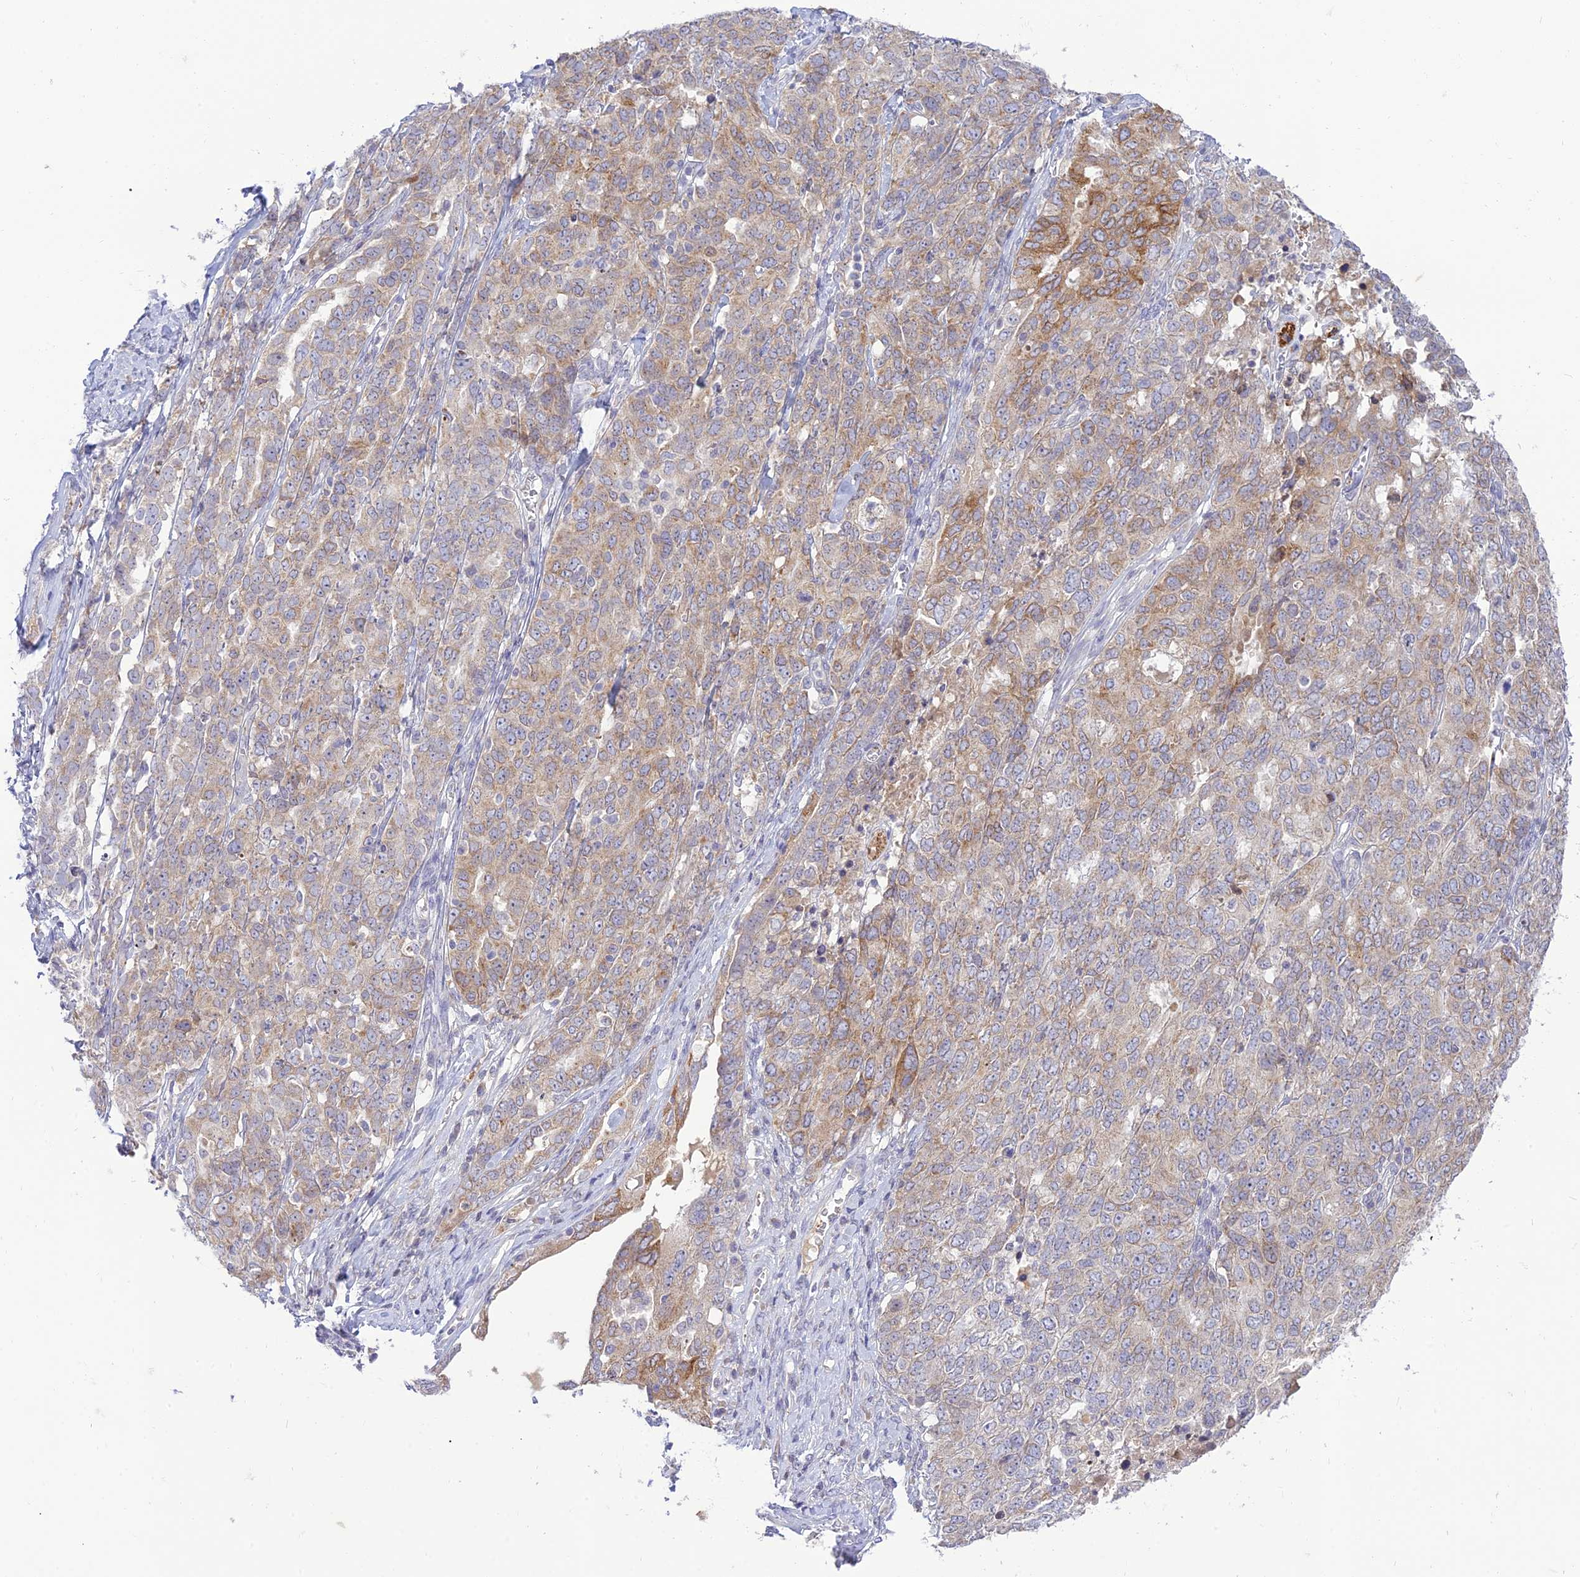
{"staining": {"intensity": "moderate", "quantity": "<25%", "location": "cytoplasmic/membranous"}, "tissue": "ovarian cancer", "cell_type": "Tumor cells", "image_type": "cancer", "snomed": [{"axis": "morphology", "description": "Carcinoma, endometroid"}, {"axis": "topography", "description": "Ovary"}], "caption": "Tumor cells reveal low levels of moderate cytoplasmic/membranous expression in approximately <25% of cells in endometroid carcinoma (ovarian). The staining is performed using DAB (3,3'-diaminobenzidine) brown chromogen to label protein expression. The nuclei are counter-stained blue using hematoxylin.", "gene": "TMEM40", "patient": {"sex": "female", "age": 62}}